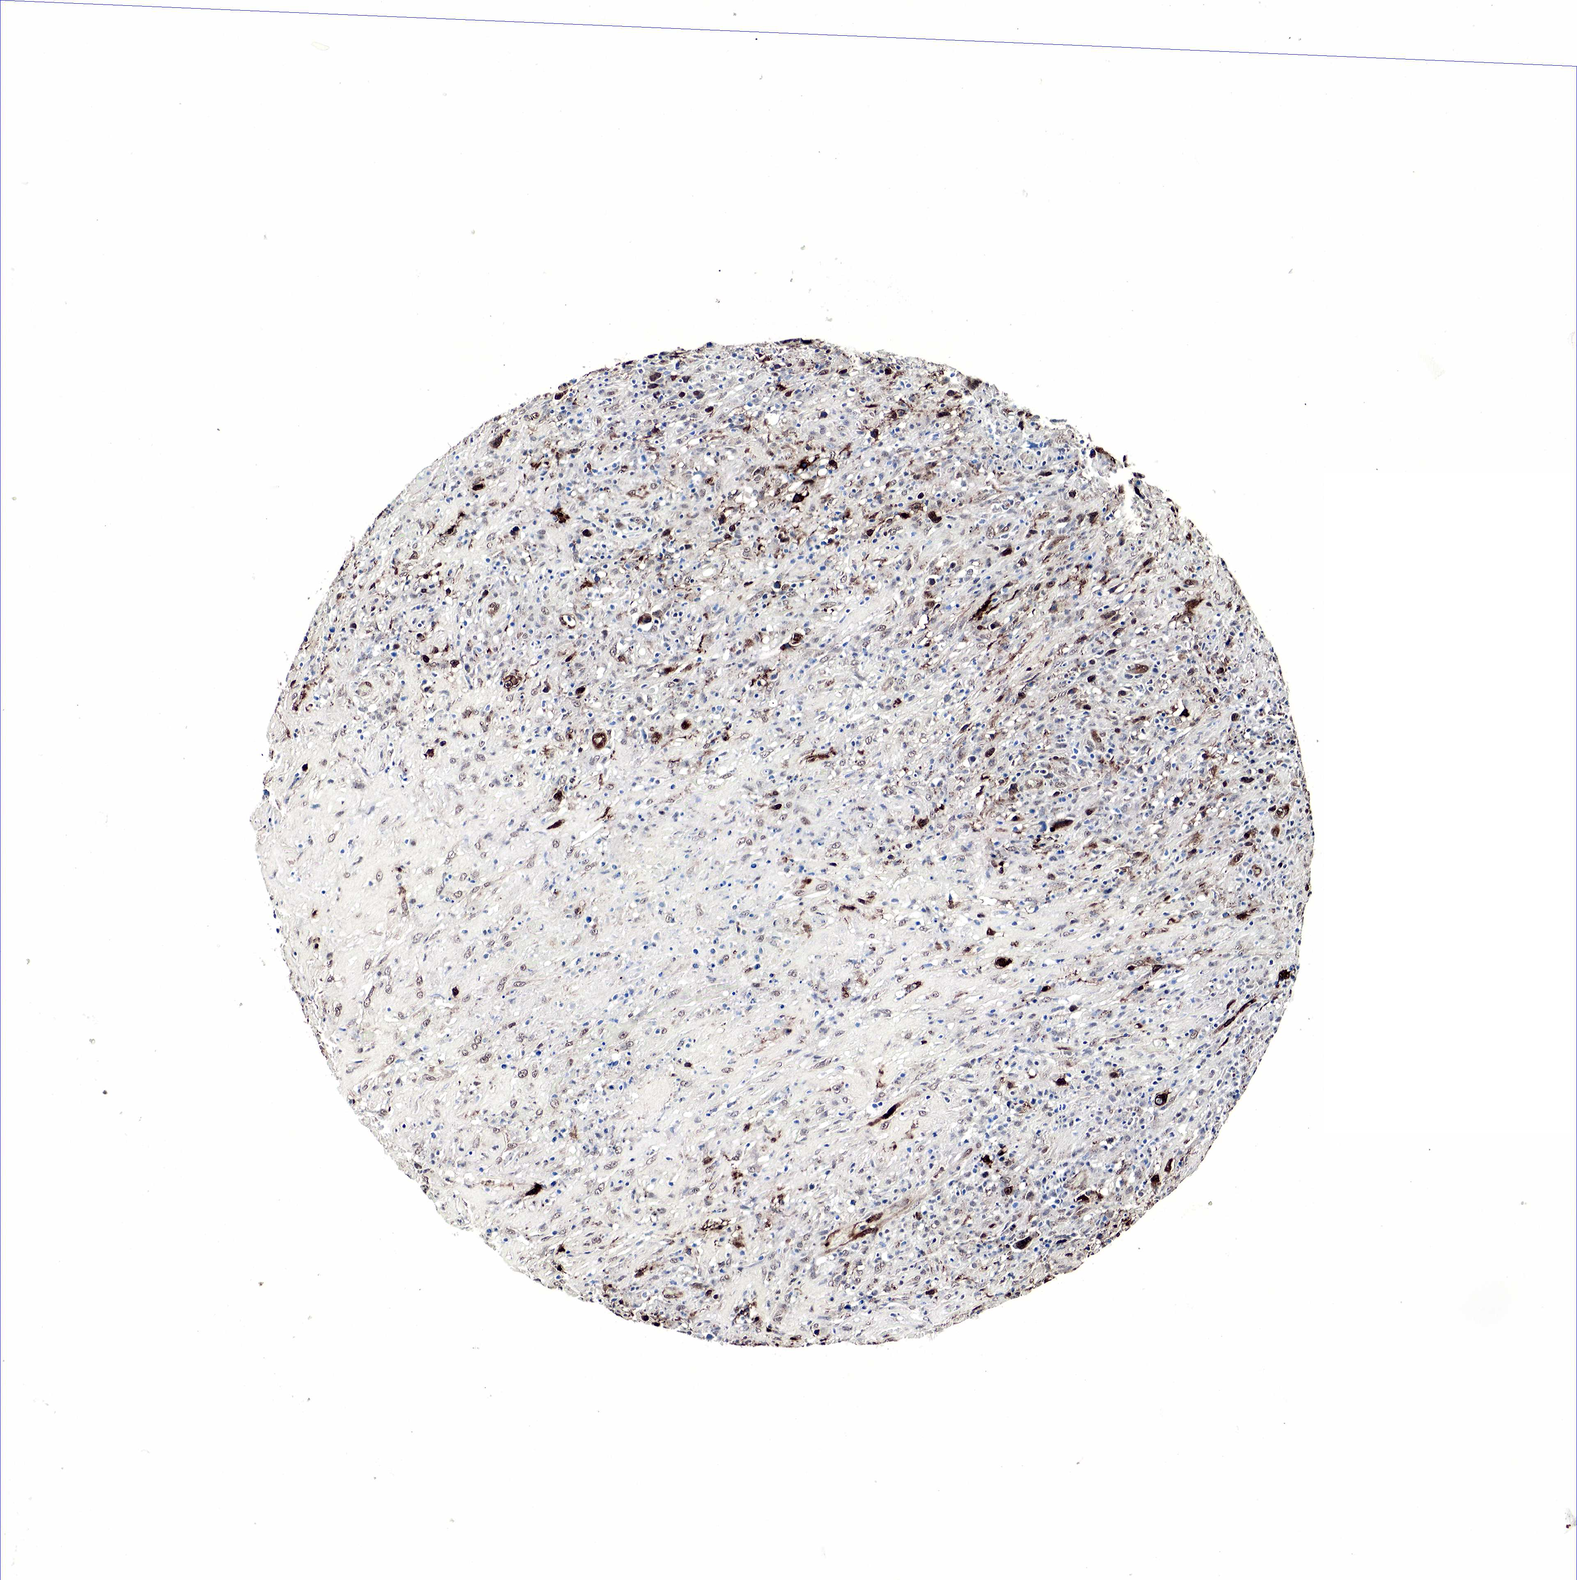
{"staining": {"intensity": "moderate", "quantity": "25%-75%", "location": "cytoplasmic/membranous"}, "tissue": "lymphoma", "cell_type": "Tumor cells", "image_type": "cancer", "snomed": [{"axis": "morphology", "description": "Hodgkin's disease, NOS"}, {"axis": "topography", "description": "Lymph node"}], "caption": "Immunohistochemistry (IHC) of lymphoma reveals medium levels of moderate cytoplasmic/membranous staining in about 25%-75% of tumor cells. (brown staining indicates protein expression, while blue staining denotes nuclei).", "gene": "SPIN1", "patient": {"sex": "male", "age": 46}}